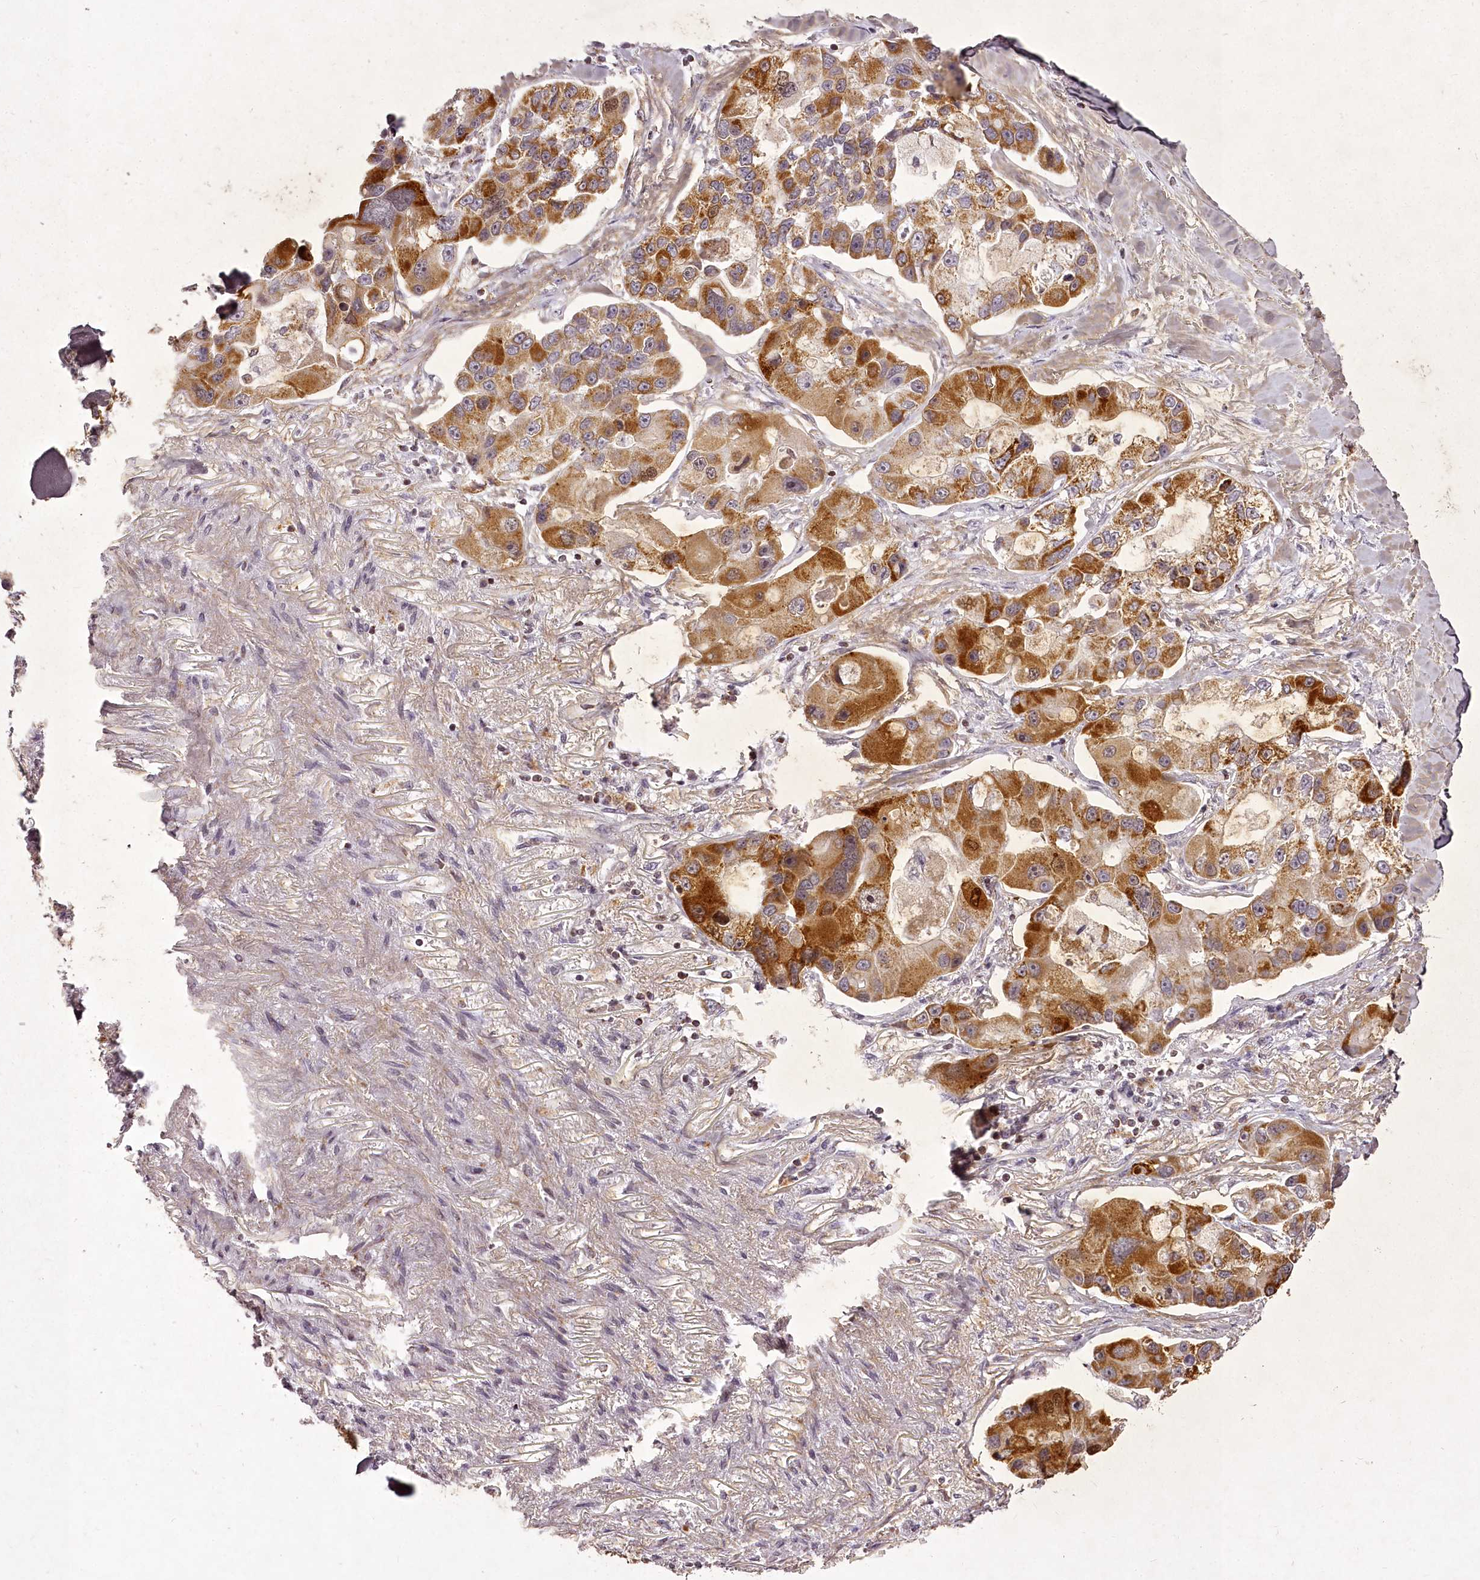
{"staining": {"intensity": "strong", "quantity": ">75%", "location": "cytoplasmic/membranous"}, "tissue": "lung cancer", "cell_type": "Tumor cells", "image_type": "cancer", "snomed": [{"axis": "morphology", "description": "Adenocarcinoma, NOS"}, {"axis": "topography", "description": "Lung"}], "caption": "Adenocarcinoma (lung) tissue displays strong cytoplasmic/membranous positivity in about >75% of tumor cells, visualized by immunohistochemistry.", "gene": "CHCHD2", "patient": {"sex": "female", "age": 54}}